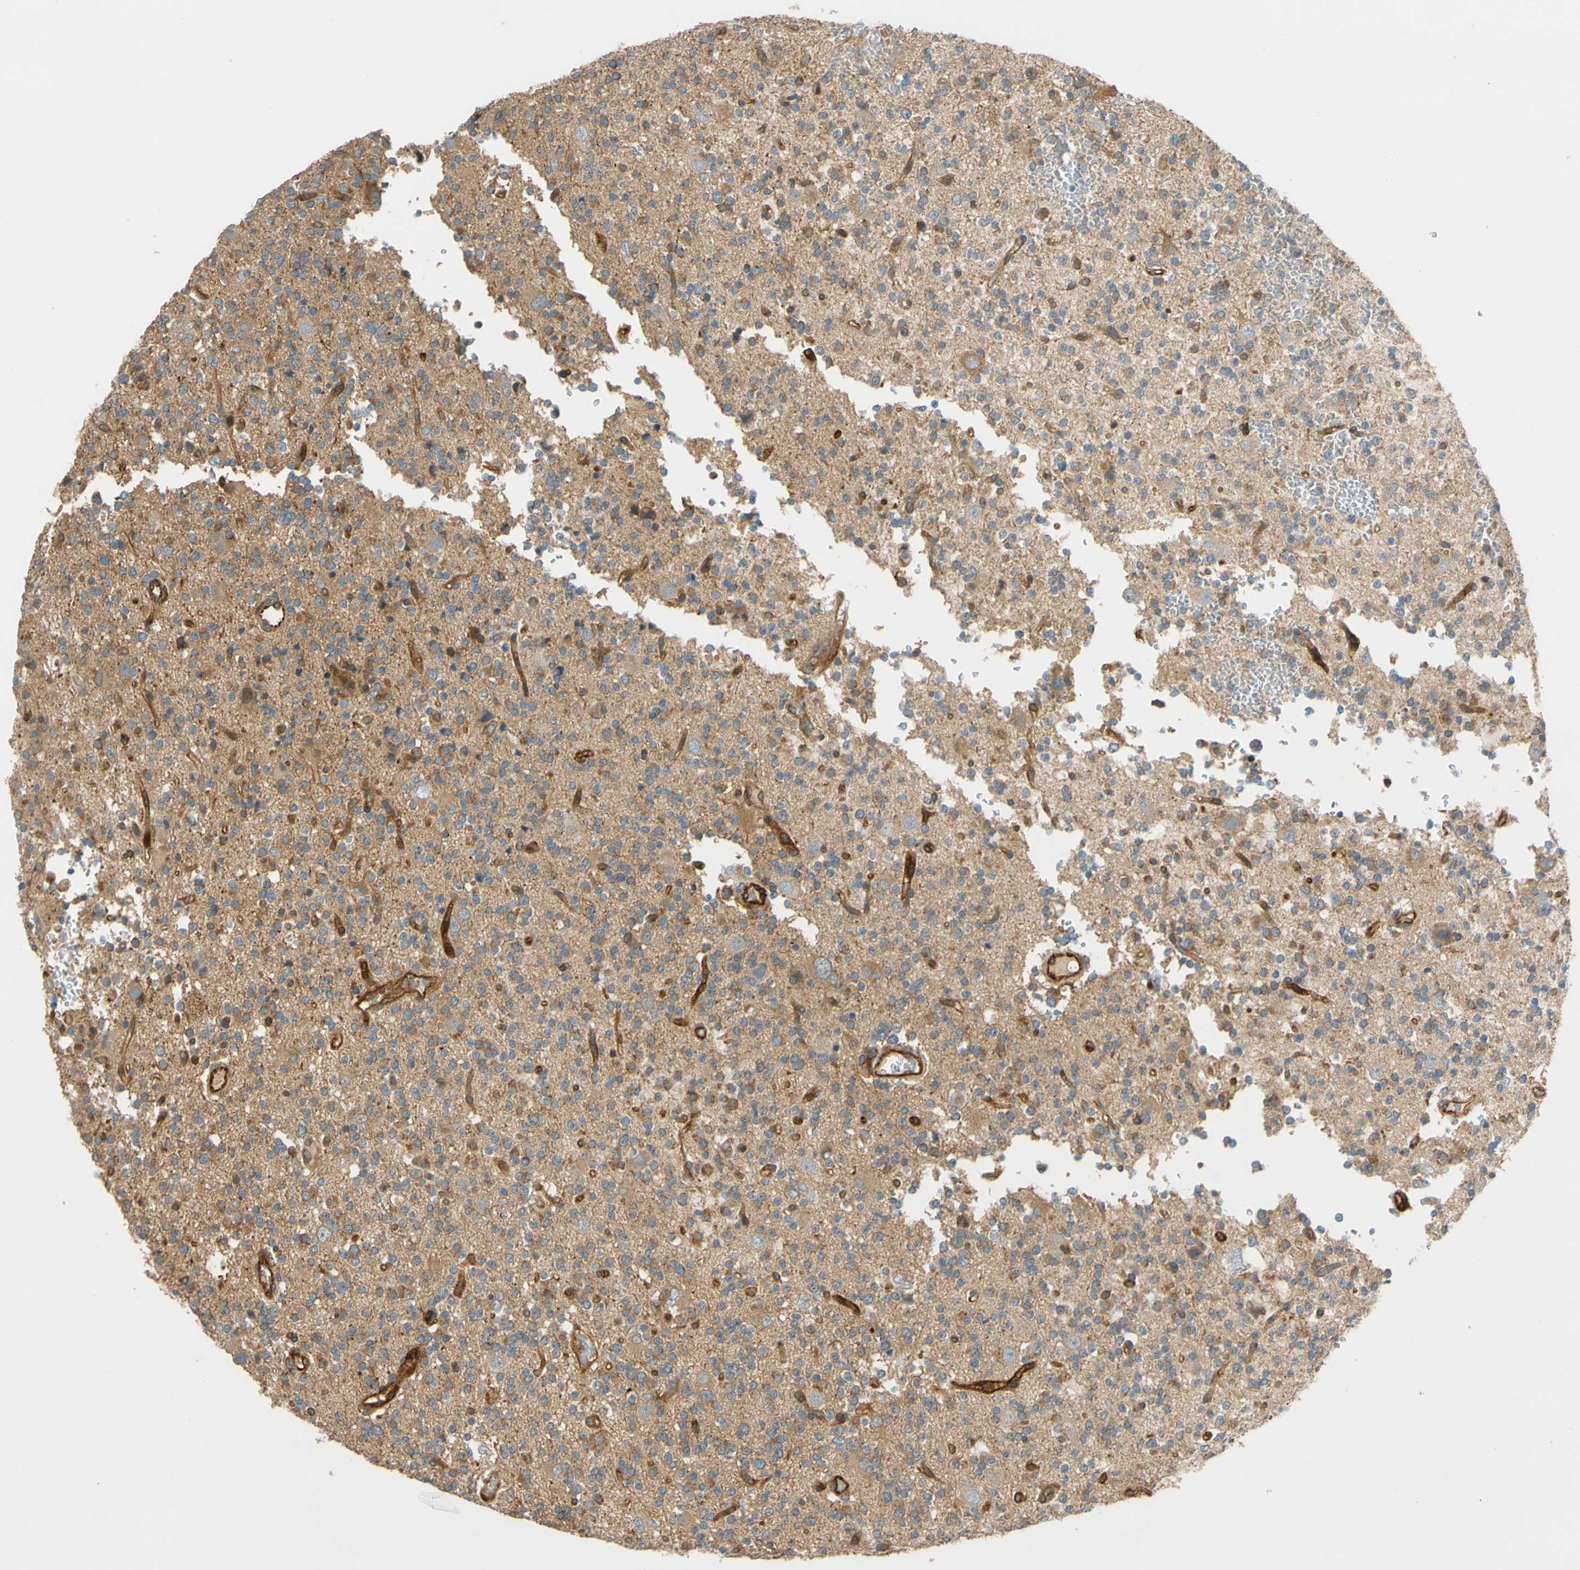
{"staining": {"intensity": "moderate", "quantity": ">75%", "location": "cytoplasmic/membranous"}, "tissue": "glioma", "cell_type": "Tumor cells", "image_type": "cancer", "snomed": [{"axis": "morphology", "description": "Glioma, malignant, High grade"}, {"axis": "topography", "description": "Brain"}], "caption": "A histopathology image of glioma stained for a protein shows moderate cytoplasmic/membranous brown staining in tumor cells.", "gene": "PARP14", "patient": {"sex": "male", "age": 47}}